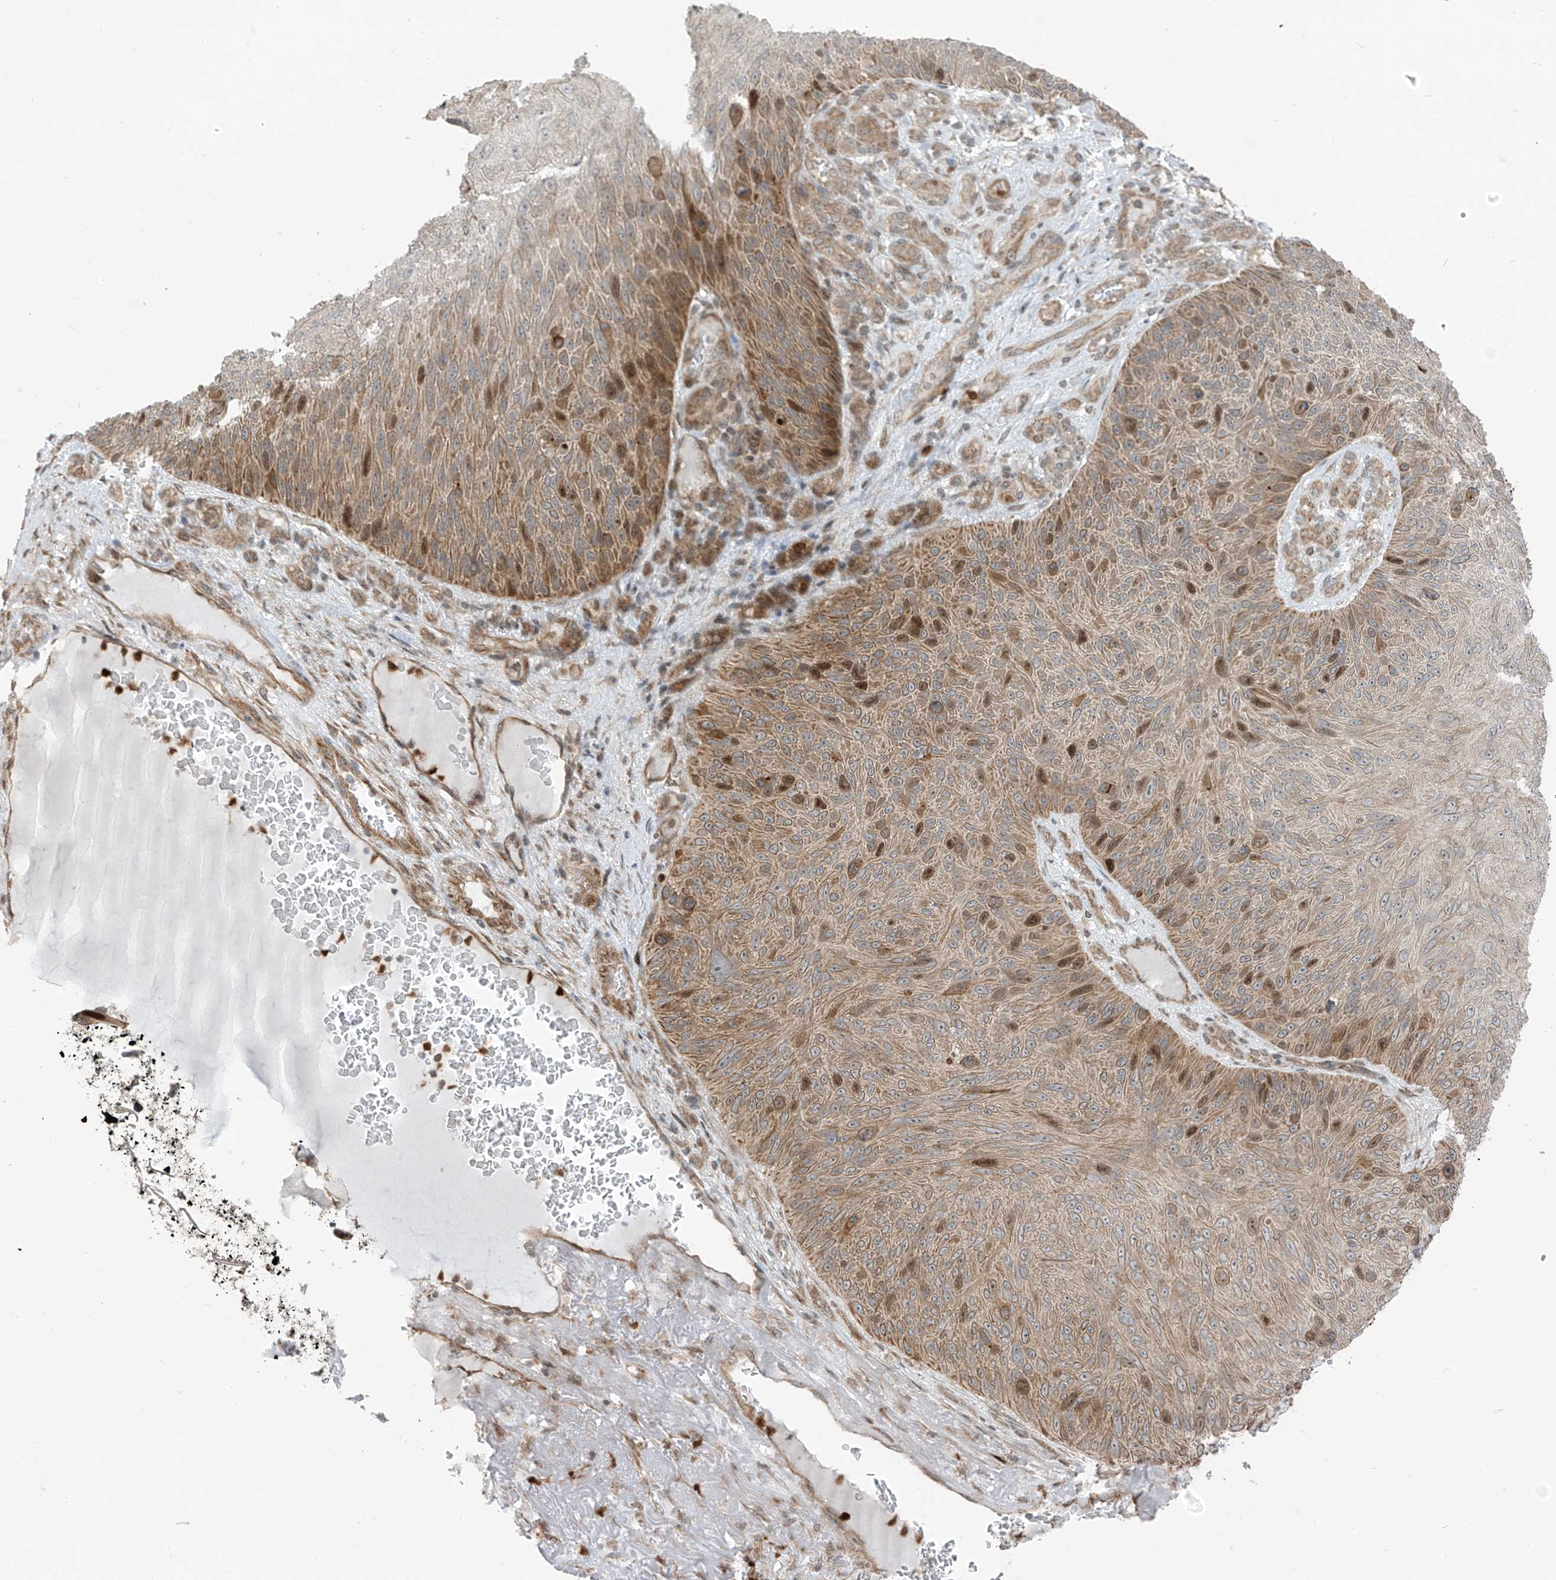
{"staining": {"intensity": "moderate", "quantity": "25%-75%", "location": "cytoplasmic/membranous,nuclear"}, "tissue": "skin cancer", "cell_type": "Tumor cells", "image_type": "cancer", "snomed": [{"axis": "morphology", "description": "Squamous cell carcinoma, NOS"}, {"axis": "topography", "description": "Skin"}], "caption": "Brown immunohistochemical staining in human squamous cell carcinoma (skin) shows moderate cytoplasmic/membranous and nuclear positivity in approximately 25%-75% of tumor cells. Ihc stains the protein in brown and the nuclei are stained blue.", "gene": "PDE11A", "patient": {"sex": "female", "age": 88}}